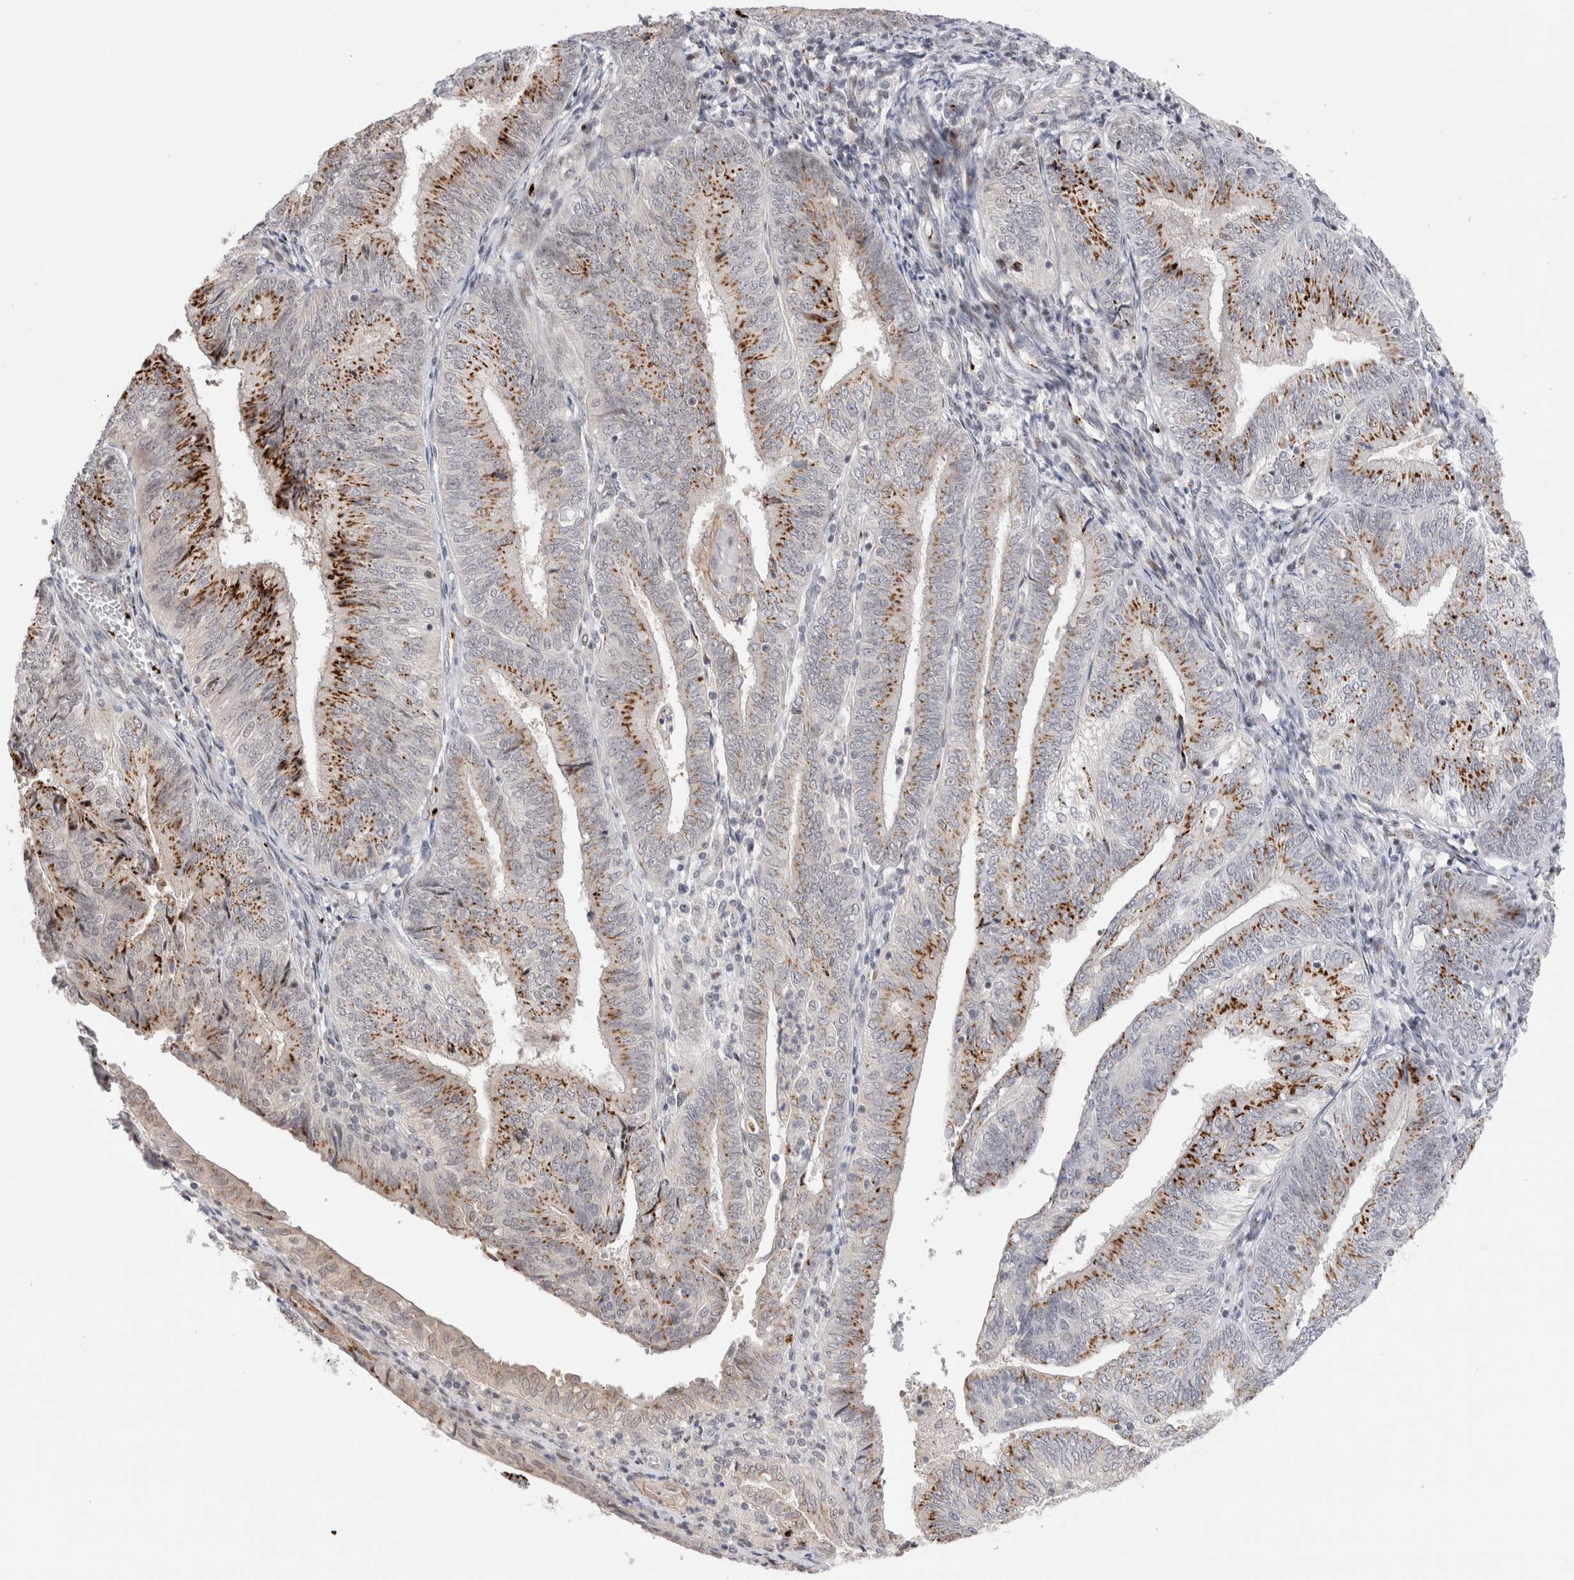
{"staining": {"intensity": "strong", "quantity": ">75%", "location": "cytoplasmic/membranous"}, "tissue": "endometrial cancer", "cell_type": "Tumor cells", "image_type": "cancer", "snomed": [{"axis": "morphology", "description": "Adenocarcinoma, NOS"}, {"axis": "topography", "description": "Endometrium"}], "caption": "A high amount of strong cytoplasmic/membranous positivity is appreciated in about >75% of tumor cells in endometrial cancer (adenocarcinoma) tissue.", "gene": "VPS28", "patient": {"sex": "female", "age": 58}}